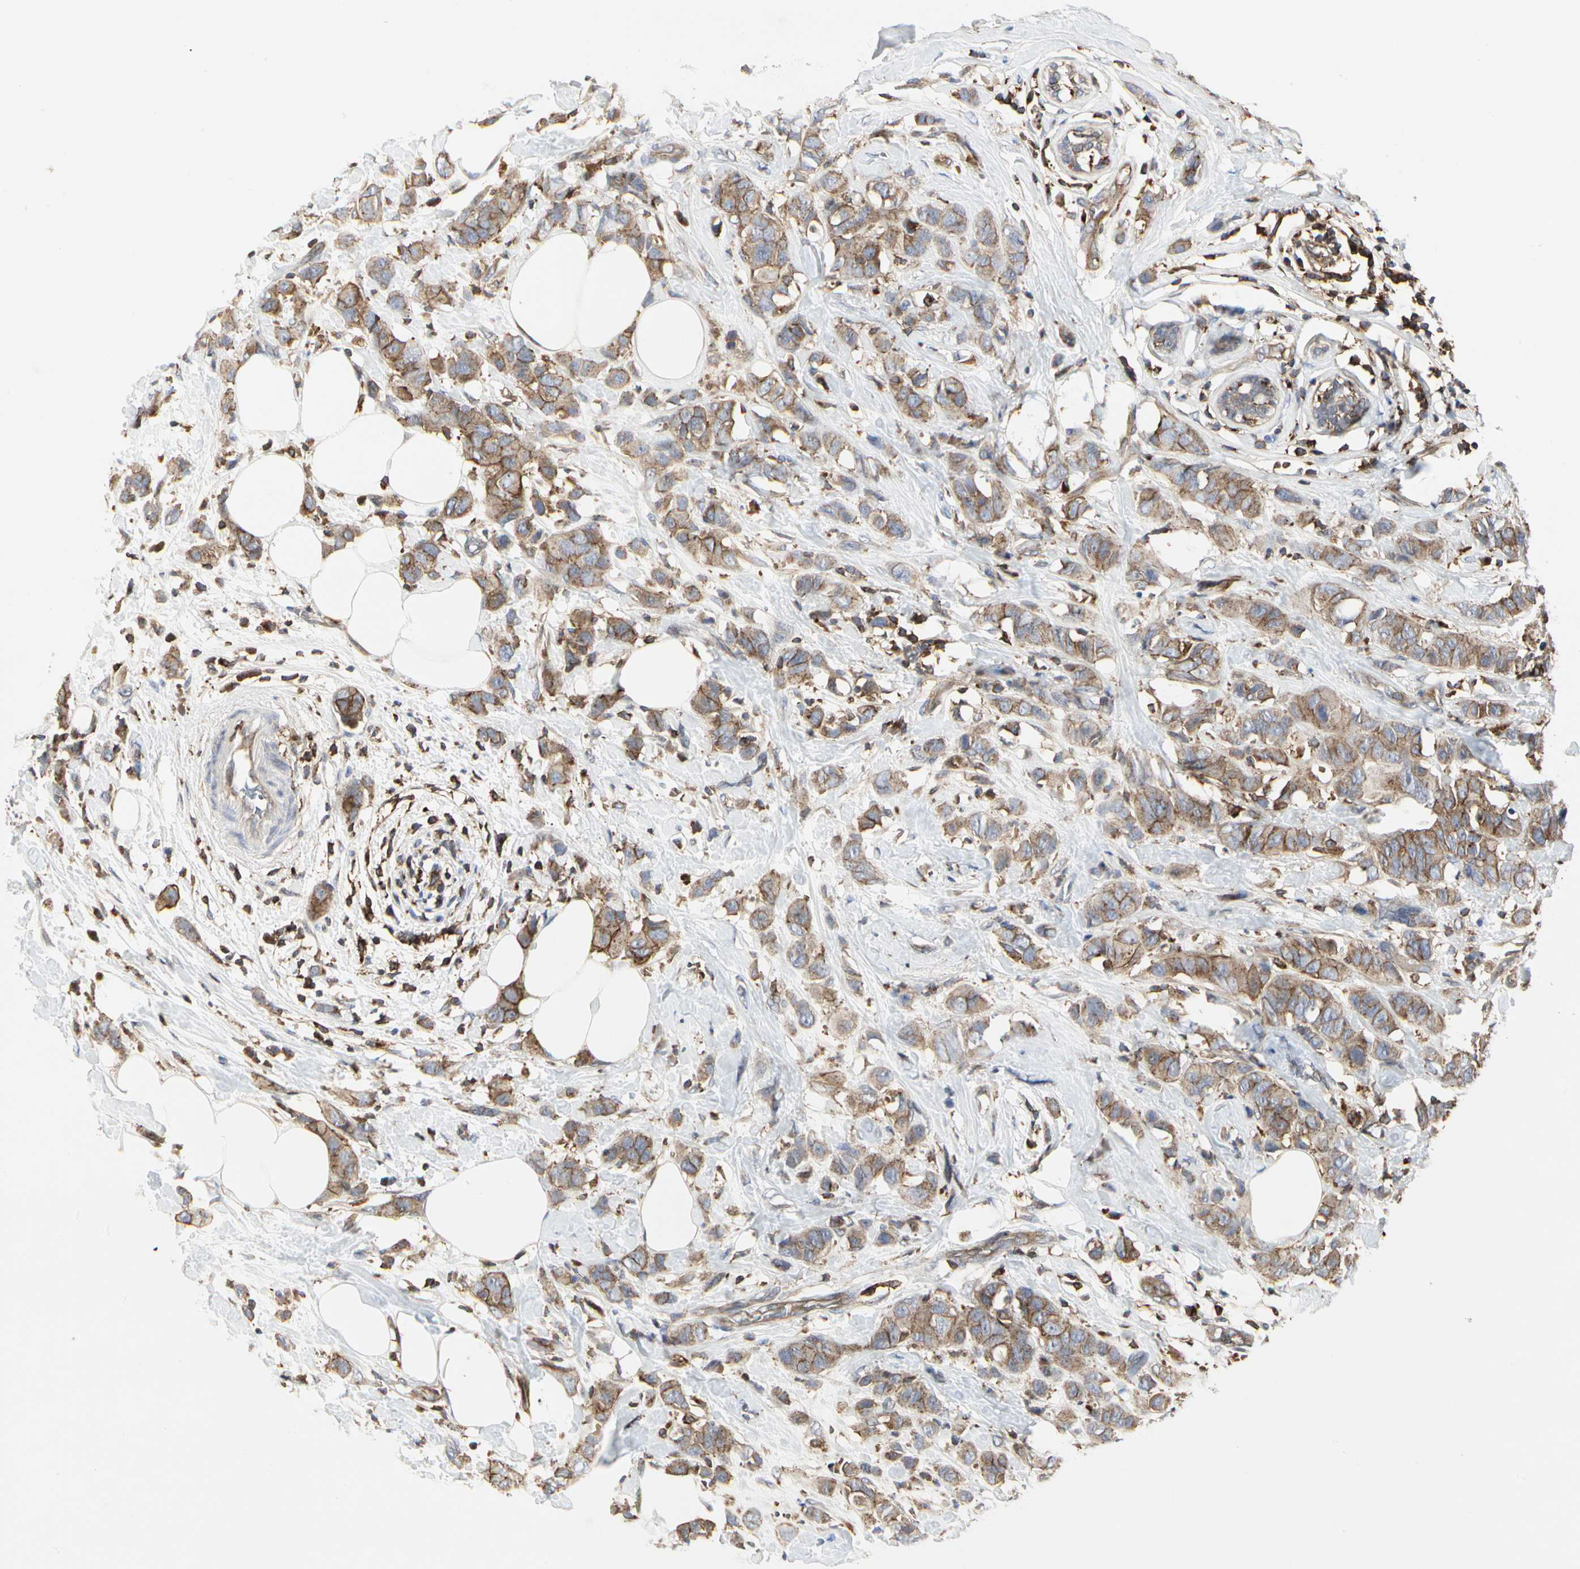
{"staining": {"intensity": "moderate", "quantity": ">75%", "location": "cytoplasmic/membranous"}, "tissue": "breast cancer", "cell_type": "Tumor cells", "image_type": "cancer", "snomed": [{"axis": "morphology", "description": "Normal tissue, NOS"}, {"axis": "morphology", "description": "Duct carcinoma"}, {"axis": "topography", "description": "Breast"}], "caption": "Moderate cytoplasmic/membranous protein staining is present in about >75% of tumor cells in breast intraductal carcinoma.", "gene": "NAPG", "patient": {"sex": "female", "age": 50}}